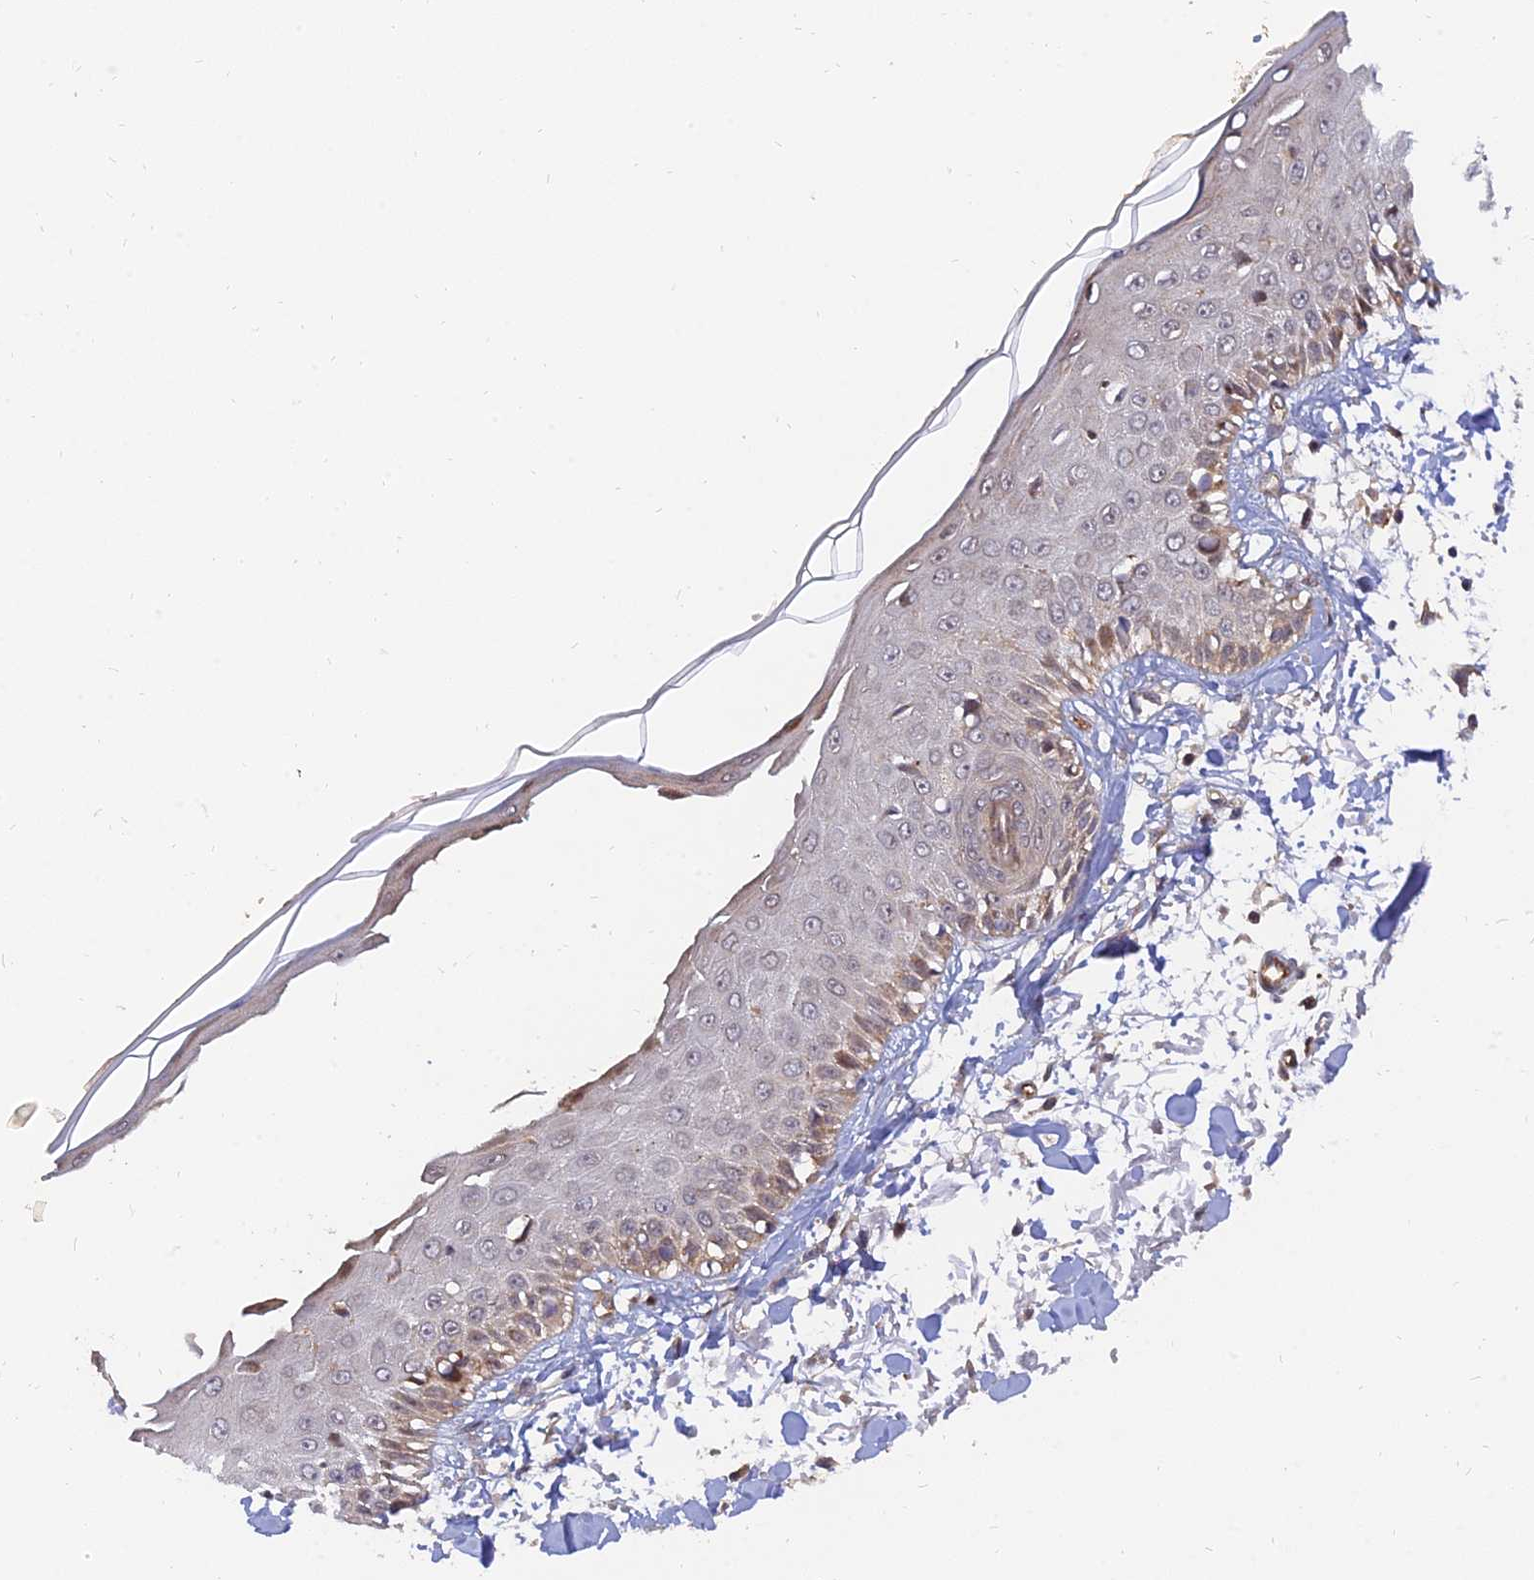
{"staining": {"intensity": "moderate", "quantity": ">75%", "location": "cytoplasmic/membranous"}, "tissue": "skin", "cell_type": "Fibroblasts", "image_type": "normal", "snomed": [{"axis": "morphology", "description": "Normal tissue, NOS"}, {"axis": "morphology", "description": "Squamous cell carcinoma, NOS"}, {"axis": "topography", "description": "Skin"}, {"axis": "topography", "description": "Peripheral nerve tissue"}], "caption": "Immunohistochemistry micrograph of benign human skin stained for a protein (brown), which exhibits medium levels of moderate cytoplasmic/membranous staining in about >75% of fibroblasts.", "gene": "WDR41", "patient": {"sex": "male", "age": 83}}